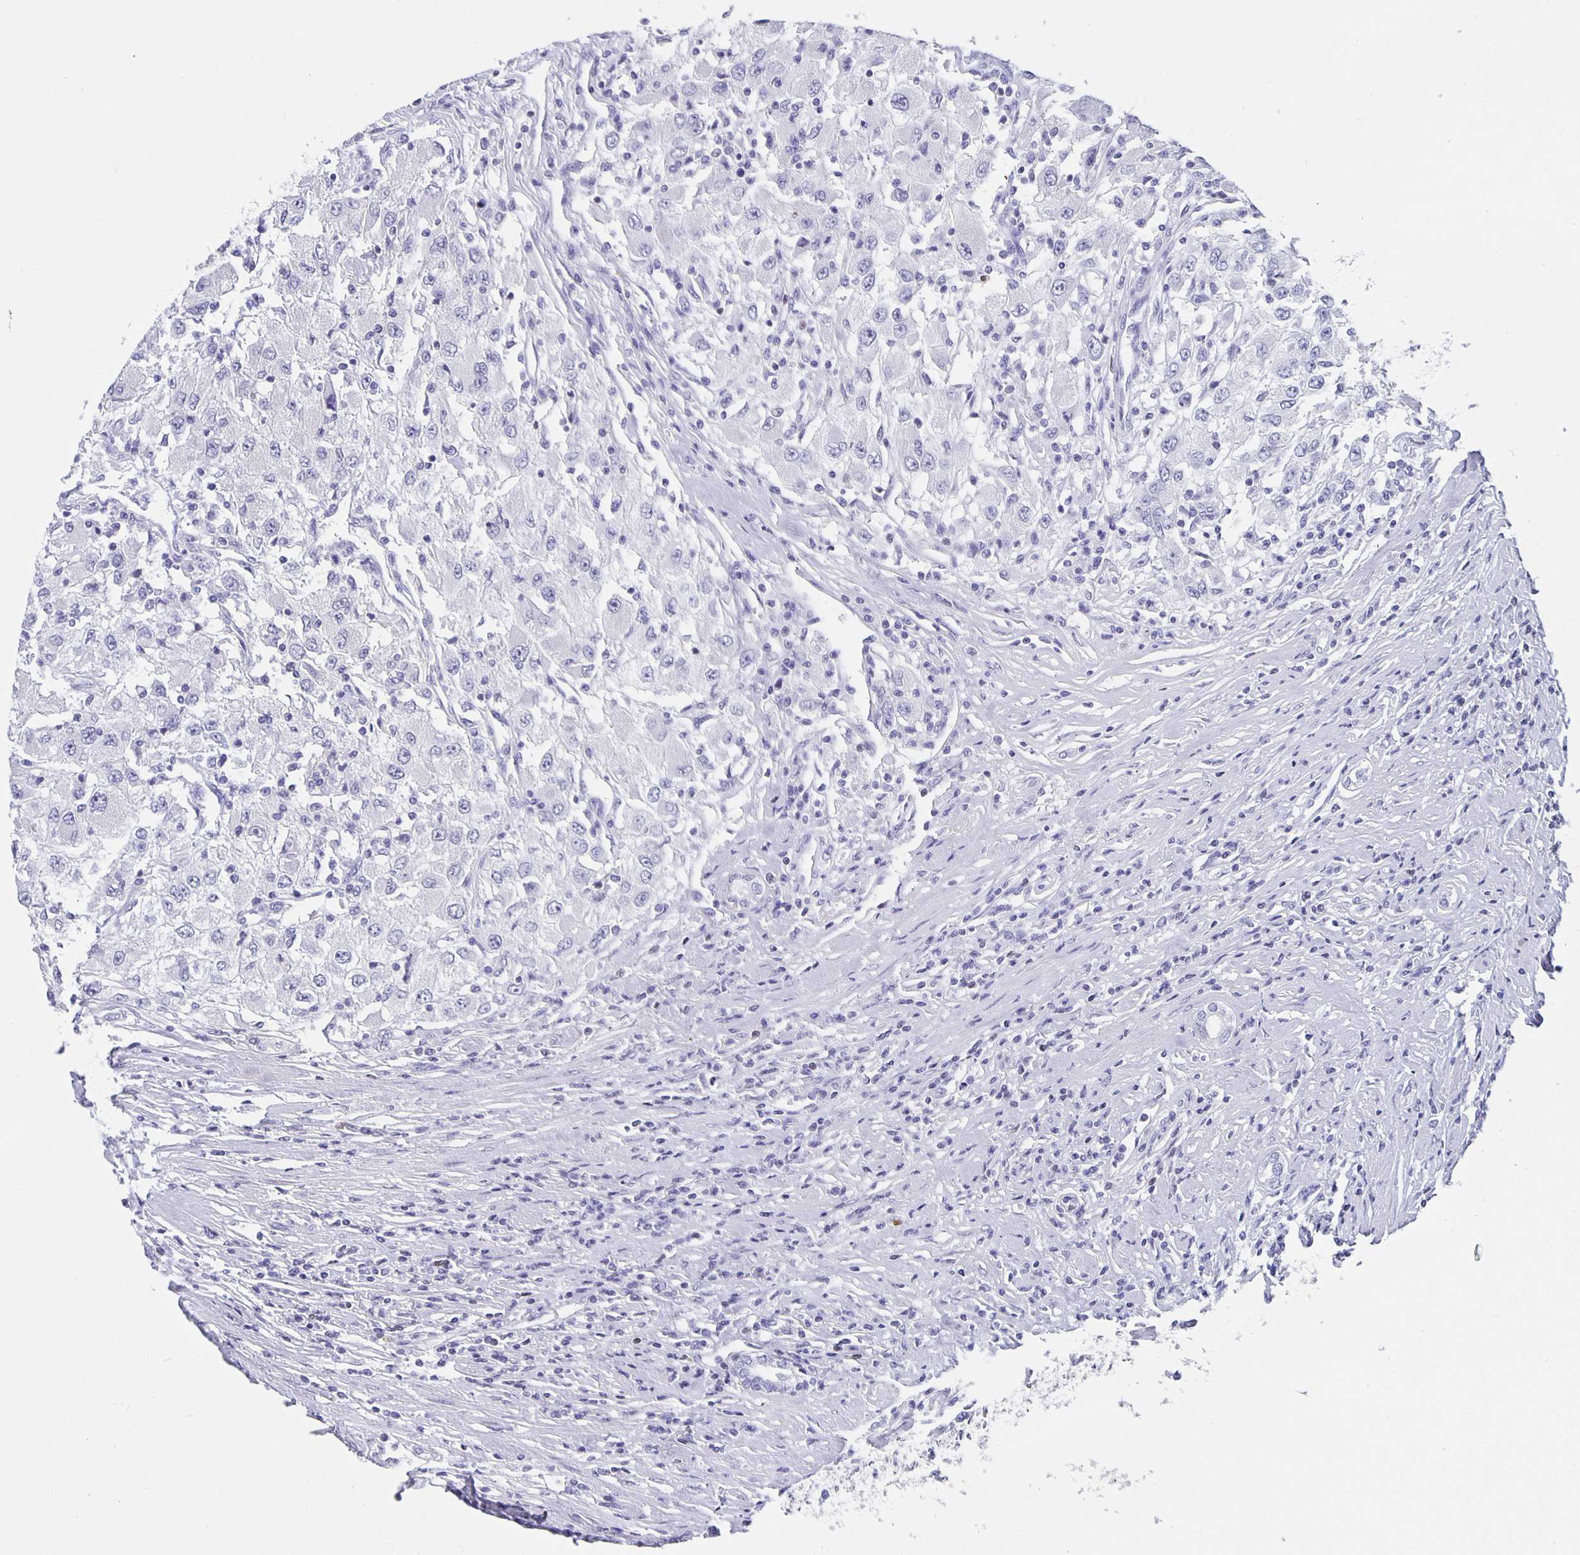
{"staining": {"intensity": "negative", "quantity": "none", "location": "none"}, "tissue": "renal cancer", "cell_type": "Tumor cells", "image_type": "cancer", "snomed": [{"axis": "morphology", "description": "Adenocarcinoma, NOS"}, {"axis": "topography", "description": "Kidney"}], "caption": "Immunohistochemical staining of adenocarcinoma (renal) displays no significant expression in tumor cells.", "gene": "SATB2", "patient": {"sex": "female", "age": 67}}